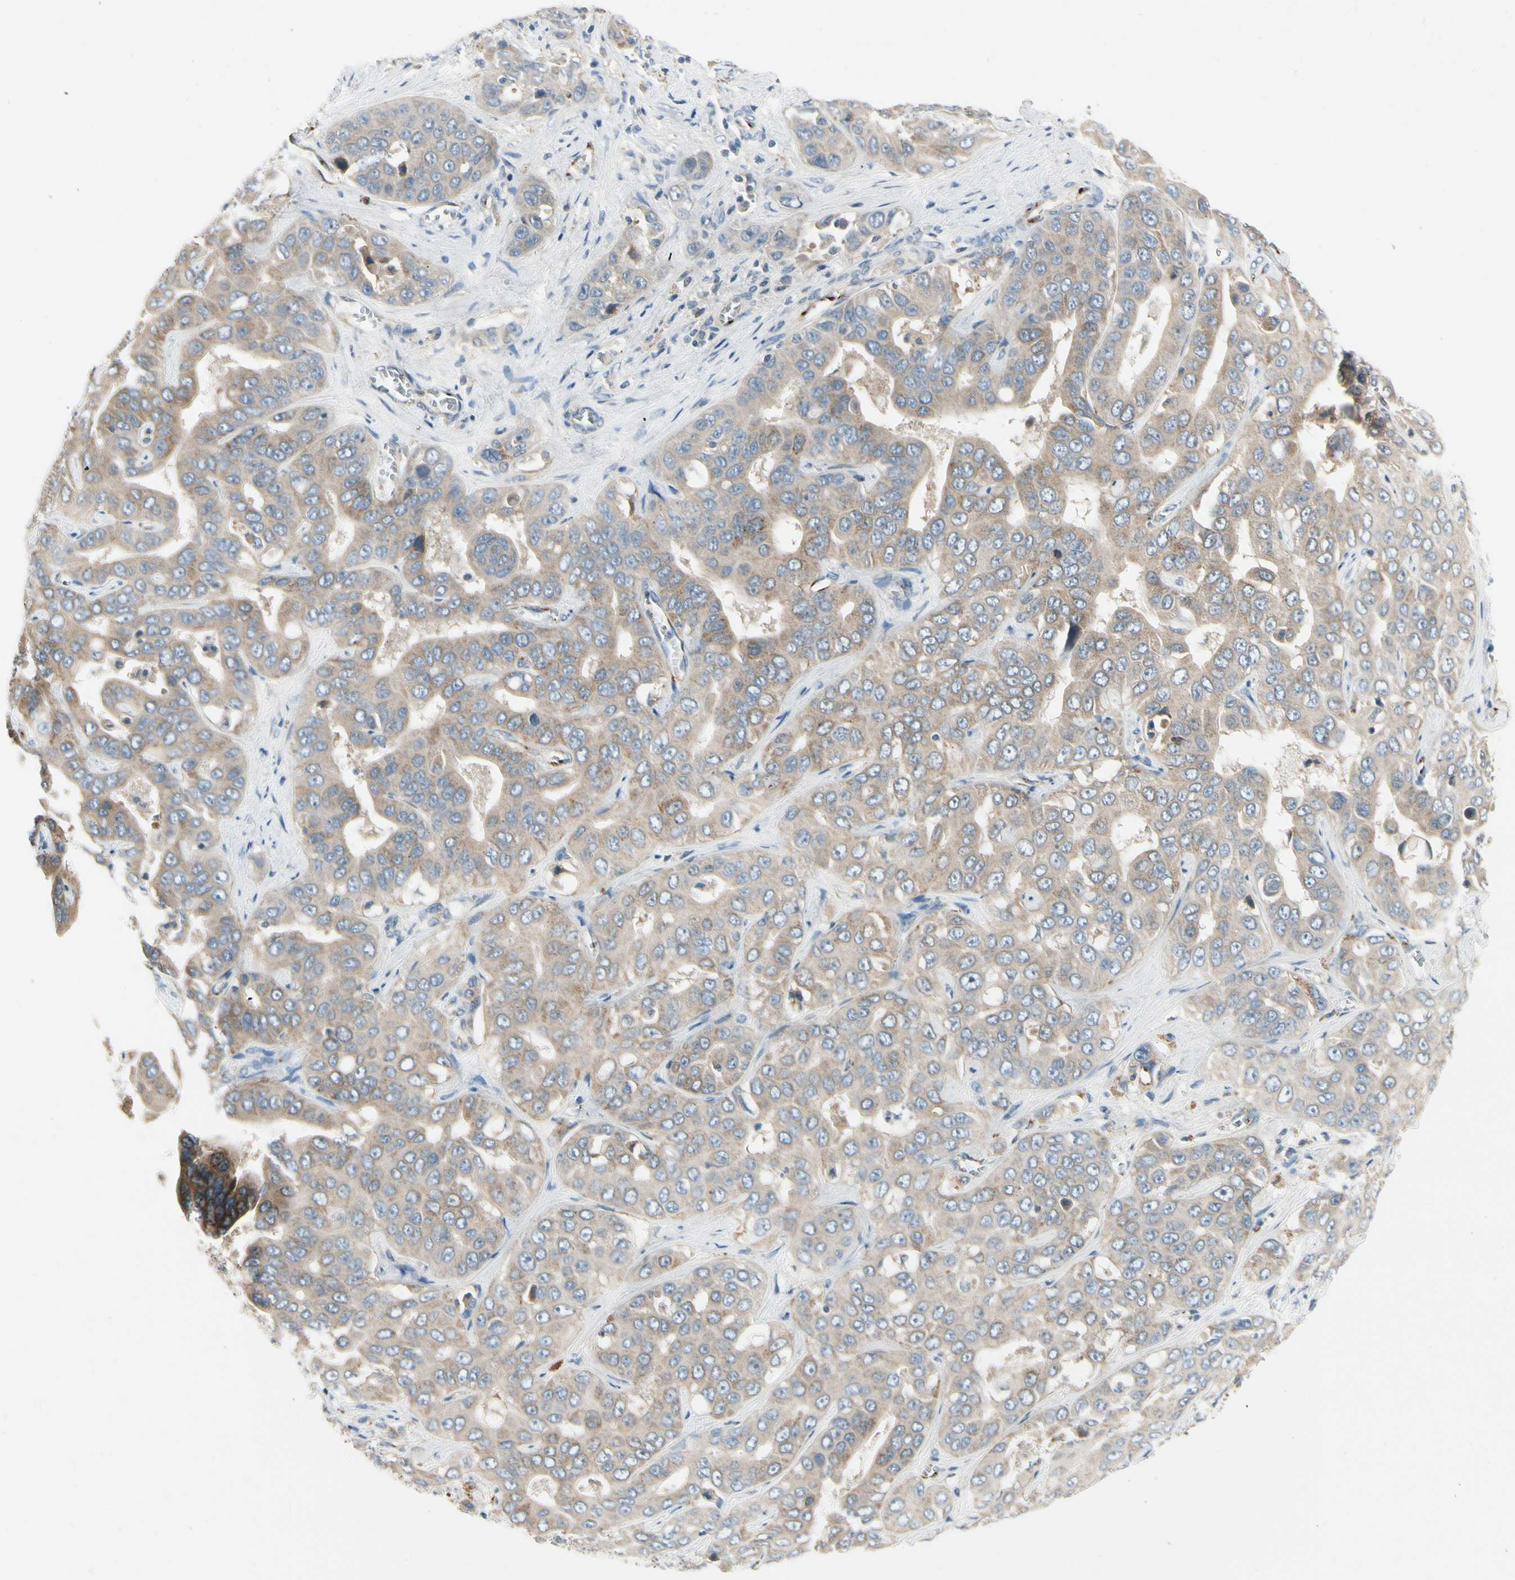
{"staining": {"intensity": "weak", "quantity": "25%-75%", "location": "cytoplasmic/membranous"}, "tissue": "liver cancer", "cell_type": "Tumor cells", "image_type": "cancer", "snomed": [{"axis": "morphology", "description": "Cholangiocarcinoma"}, {"axis": "topography", "description": "Liver"}], "caption": "Cholangiocarcinoma (liver) stained with DAB immunohistochemistry reveals low levels of weak cytoplasmic/membranous staining in about 25%-75% of tumor cells.", "gene": "MANSC1", "patient": {"sex": "female", "age": 52}}